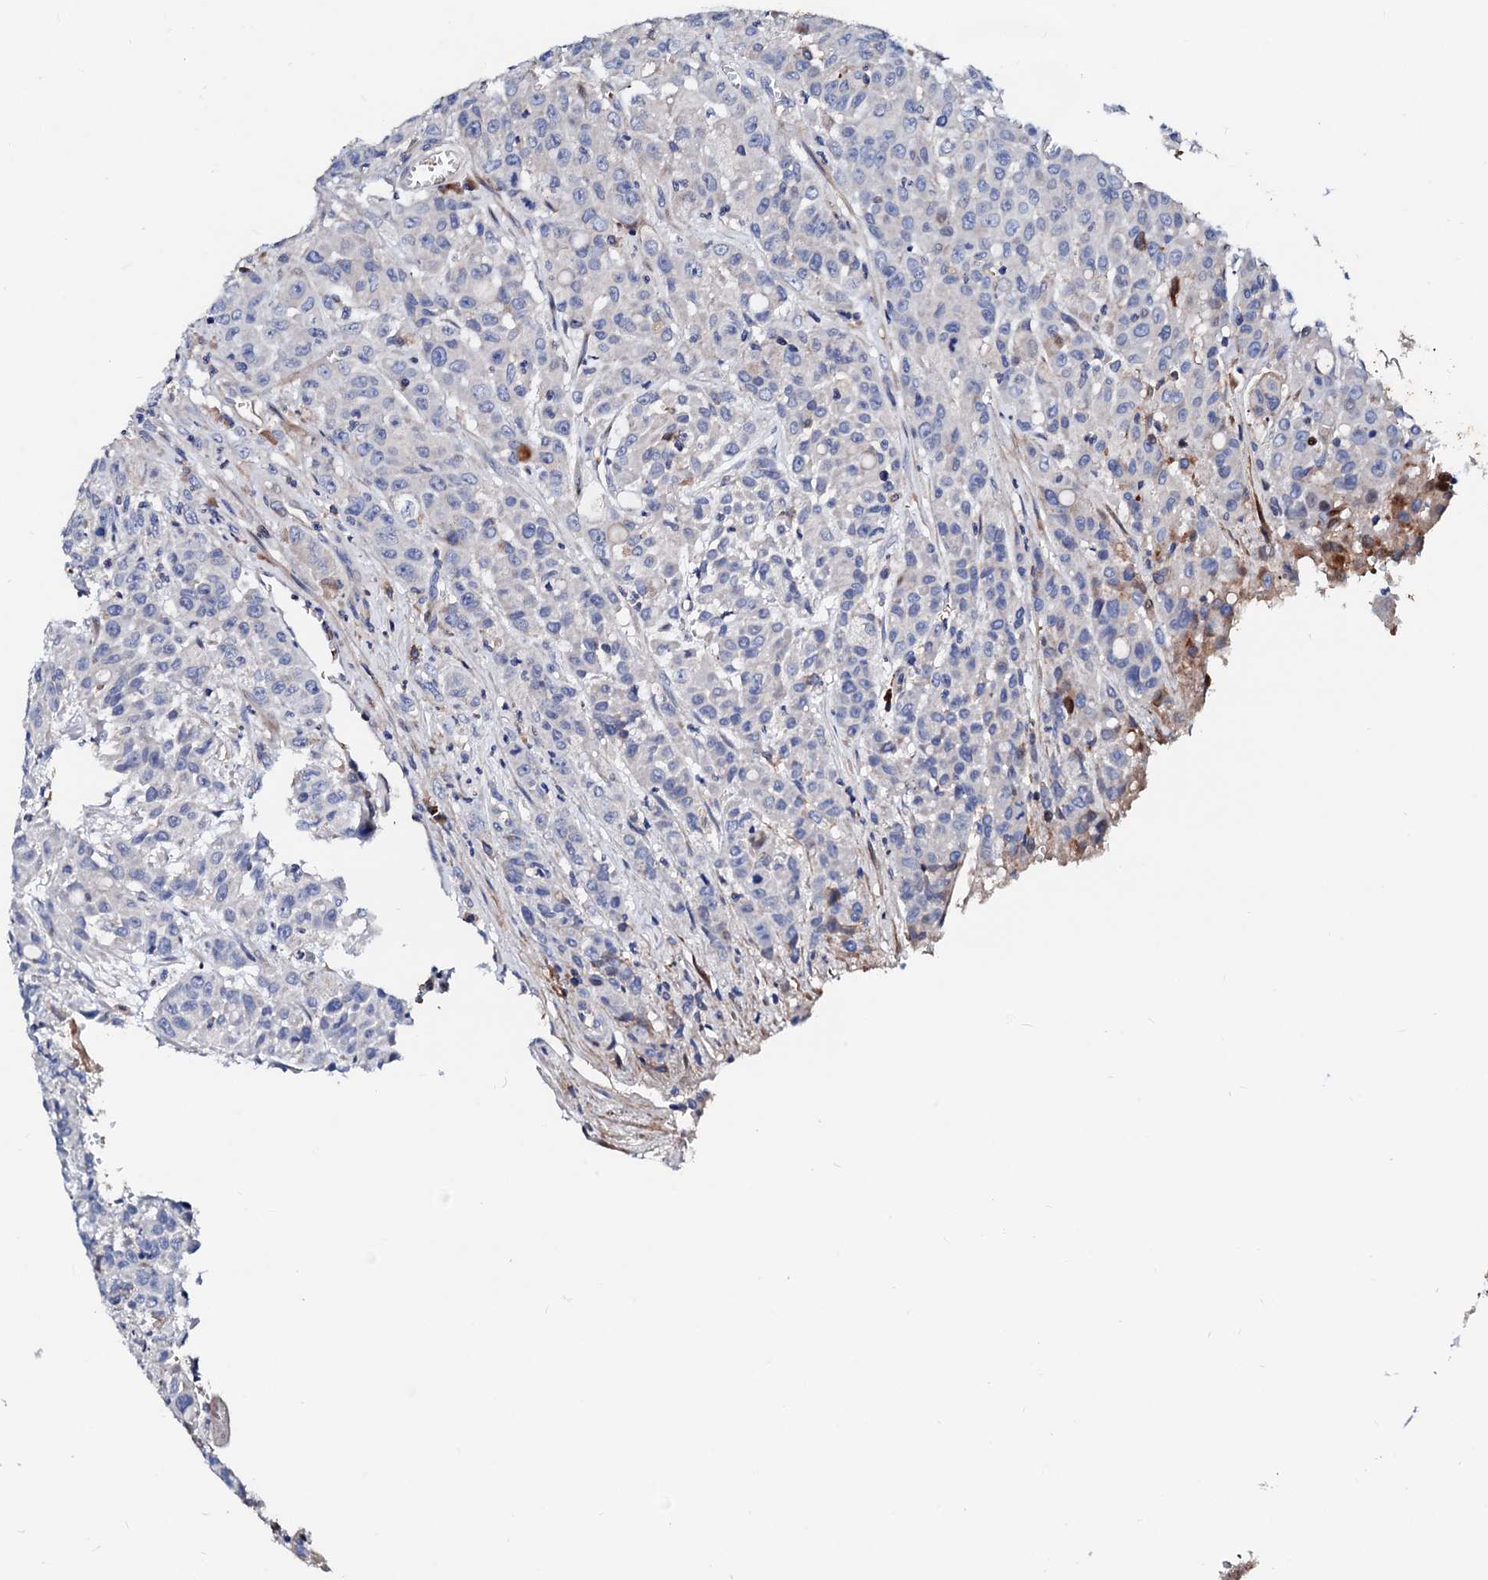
{"staining": {"intensity": "negative", "quantity": "none", "location": "none"}, "tissue": "colorectal cancer", "cell_type": "Tumor cells", "image_type": "cancer", "snomed": [{"axis": "morphology", "description": "Adenocarcinoma, NOS"}, {"axis": "topography", "description": "Colon"}], "caption": "Immunohistochemical staining of human colorectal cancer shows no significant expression in tumor cells. Brightfield microscopy of immunohistochemistry stained with DAB (3,3'-diaminobenzidine) (brown) and hematoxylin (blue), captured at high magnification.", "gene": "SLC10A7", "patient": {"sex": "male", "age": 62}}